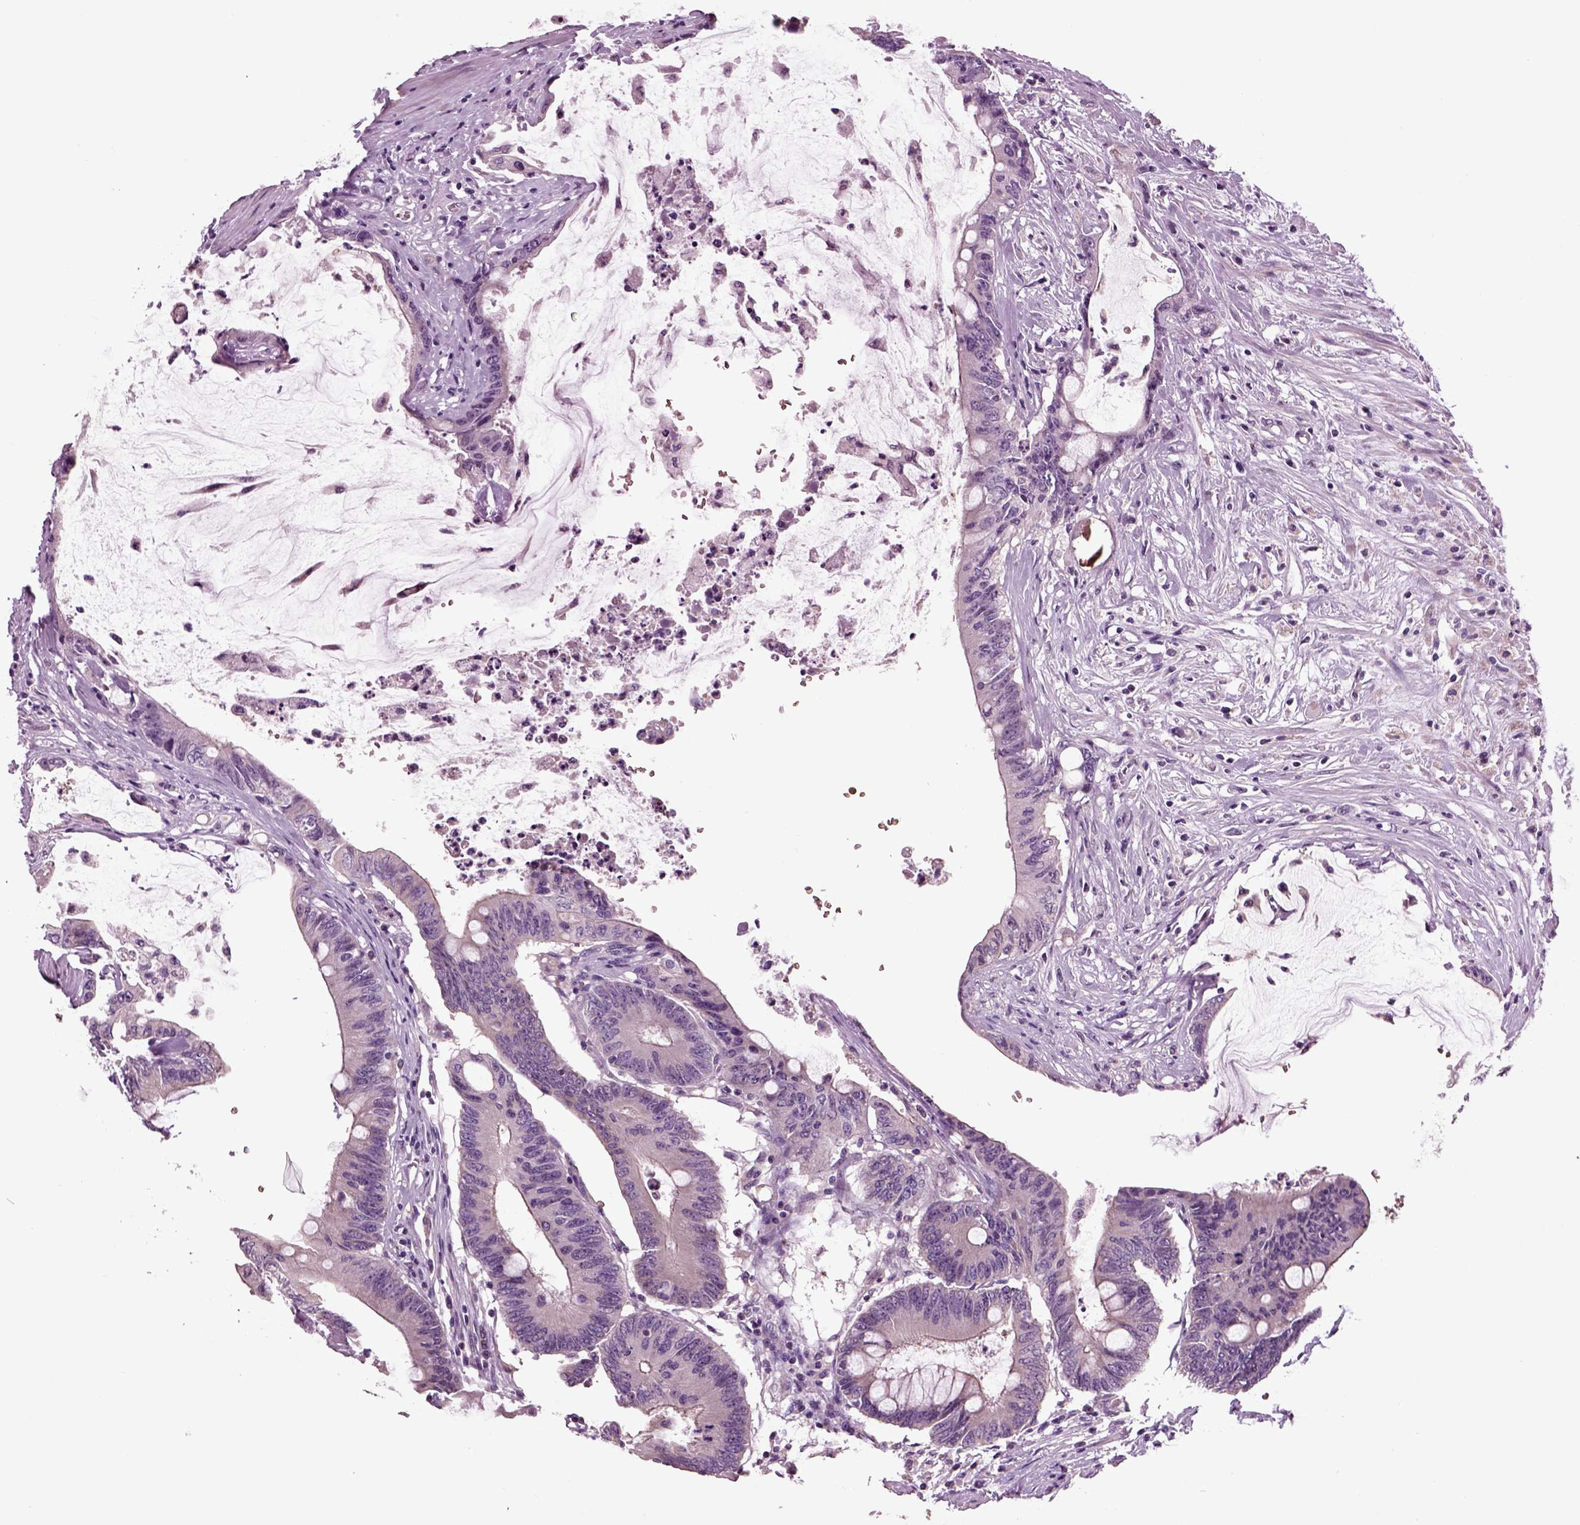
{"staining": {"intensity": "negative", "quantity": "none", "location": "none"}, "tissue": "colorectal cancer", "cell_type": "Tumor cells", "image_type": "cancer", "snomed": [{"axis": "morphology", "description": "Adenocarcinoma, NOS"}, {"axis": "topography", "description": "Rectum"}], "caption": "Colorectal adenocarcinoma was stained to show a protein in brown. There is no significant expression in tumor cells.", "gene": "CHGB", "patient": {"sex": "male", "age": 59}}